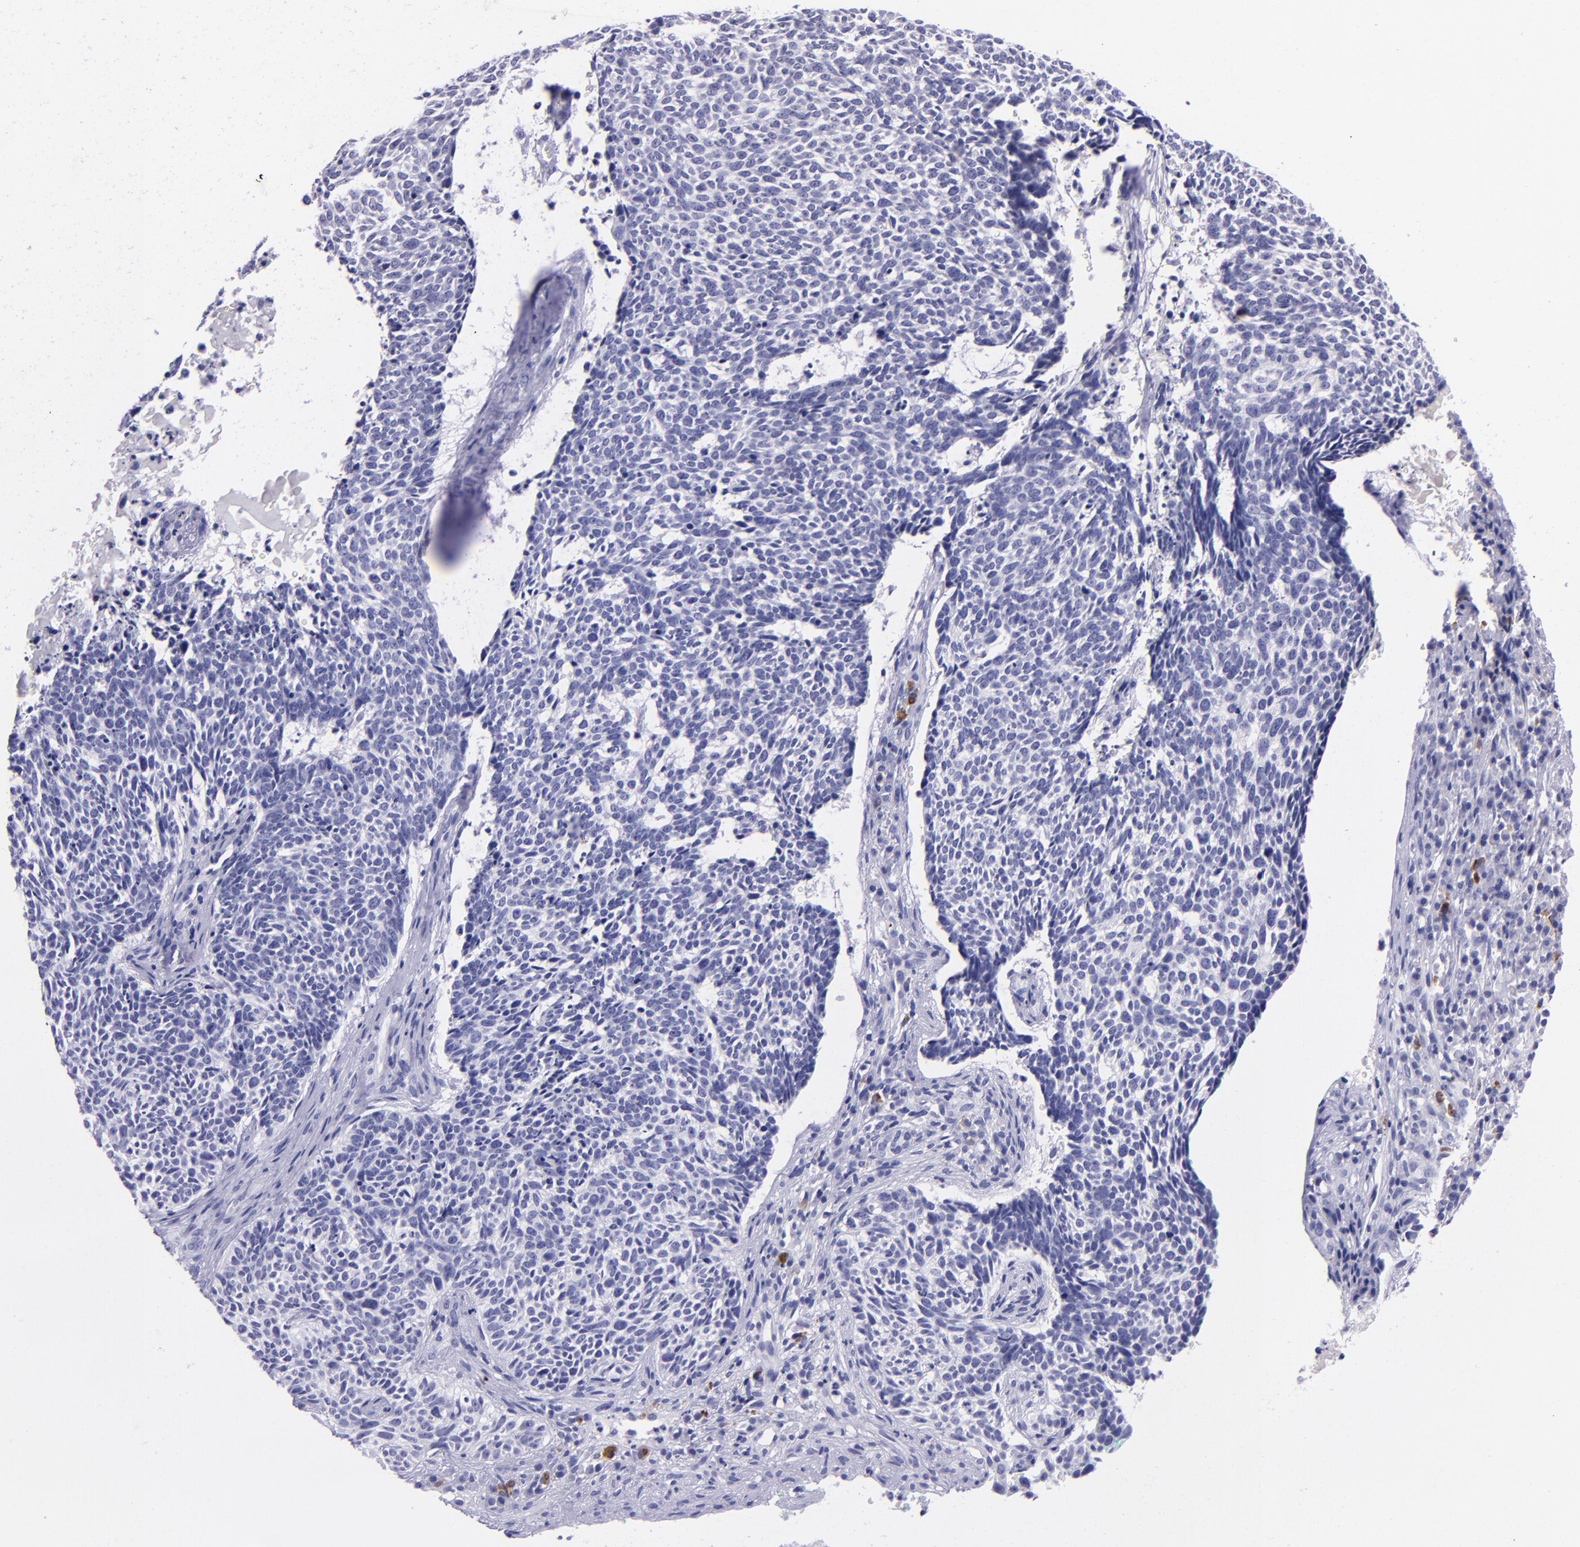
{"staining": {"intensity": "negative", "quantity": "none", "location": "none"}, "tissue": "skin cancer", "cell_type": "Tumor cells", "image_type": "cancer", "snomed": [{"axis": "morphology", "description": "Basal cell carcinoma"}, {"axis": "topography", "description": "Skin"}], "caption": "Human skin cancer stained for a protein using immunohistochemistry (IHC) shows no staining in tumor cells.", "gene": "TYRP1", "patient": {"sex": "female", "age": 89}}